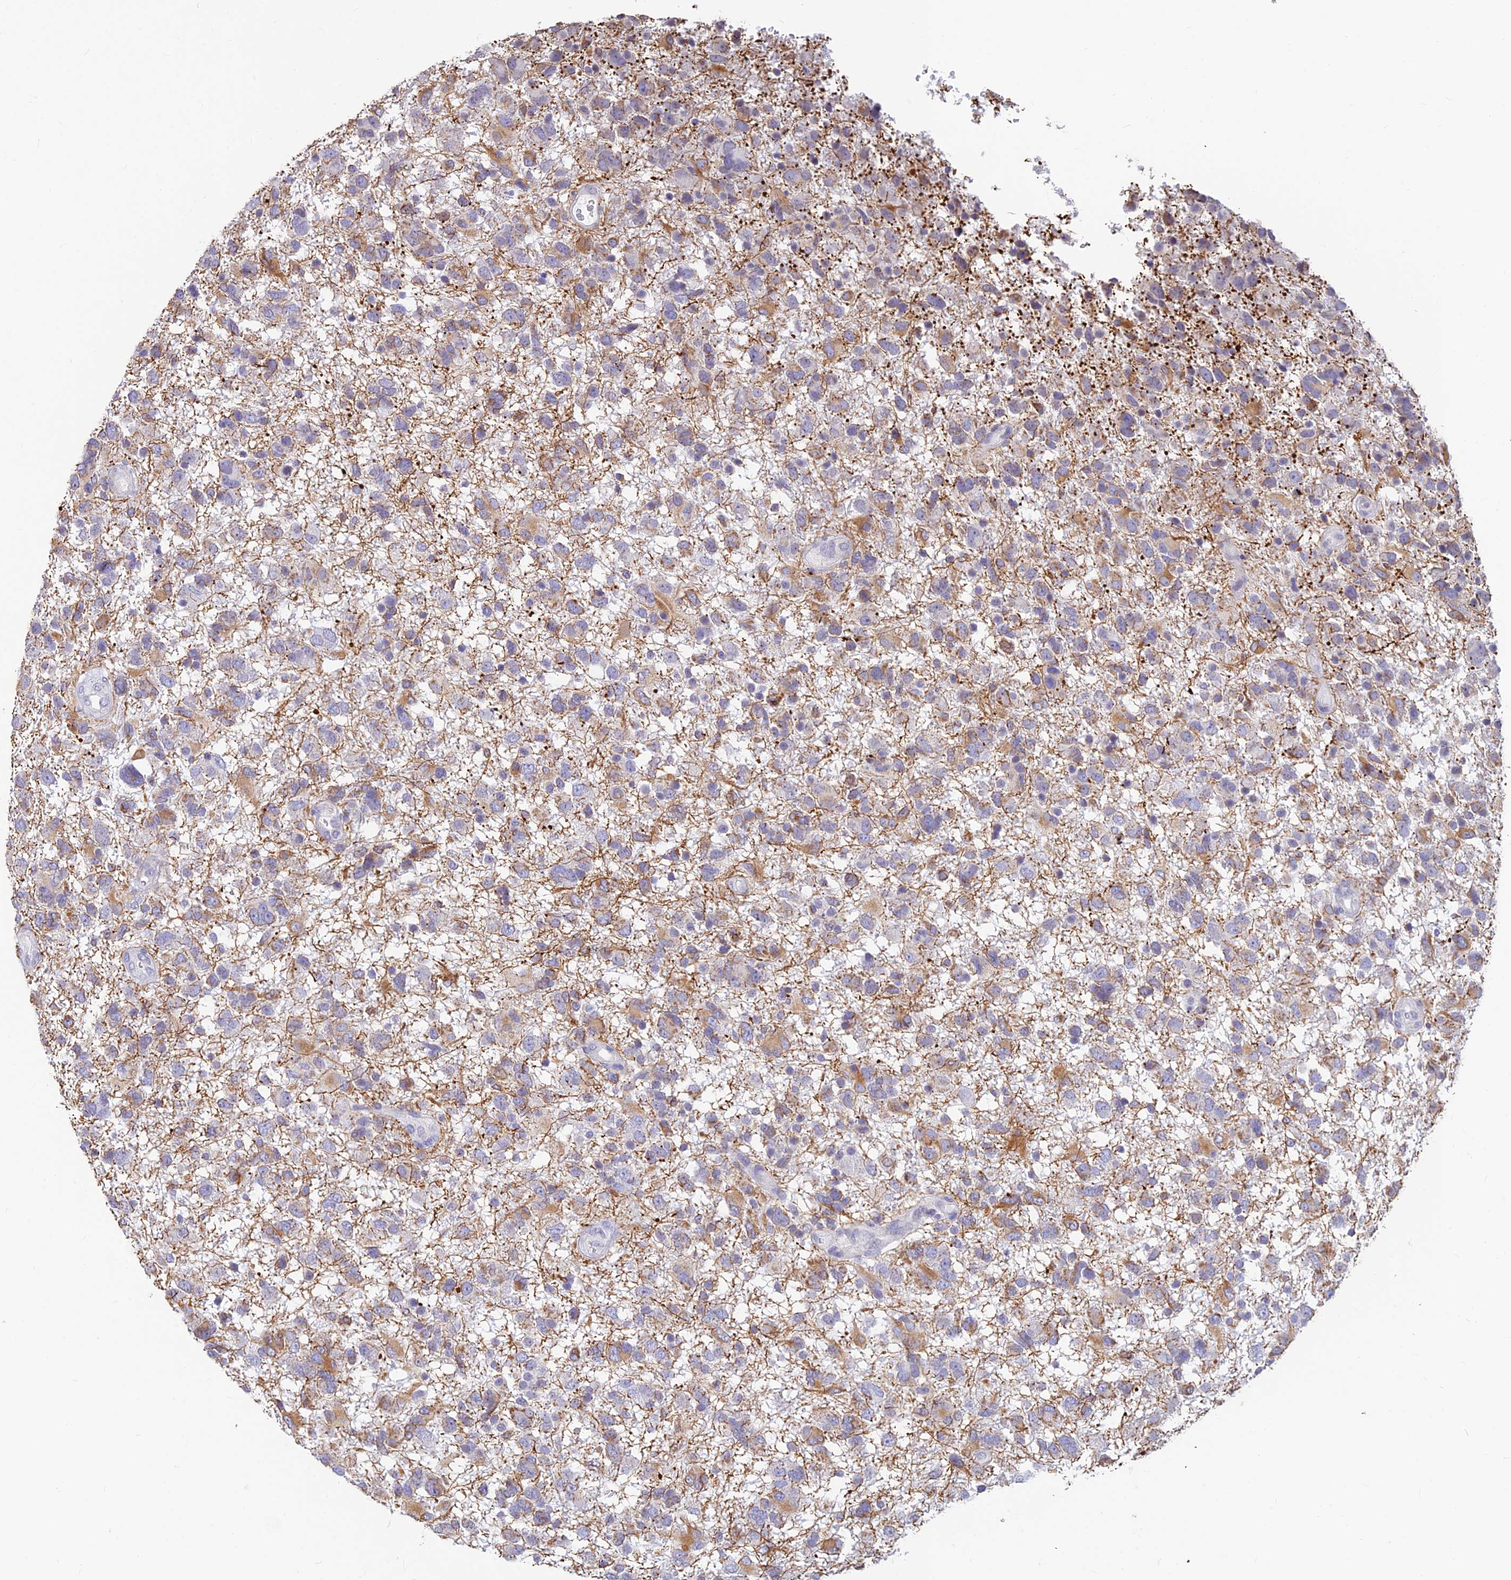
{"staining": {"intensity": "moderate", "quantity": "<25%", "location": "cytoplasmic/membranous"}, "tissue": "glioma", "cell_type": "Tumor cells", "image_type": "cancer", "snomed": [{"axis": "morphology", "description": "Glioma, malignant, High grade"}, {"axis": "topography", "description": "Brain"}], "caption": "The photomicrograph displays immunohistochemical staining of glioma. There is moderate cytoplasmic/membranous expression is present in about <25% of tumor cells. (Brightfield microscopy of DAB IHC at high magnification).", "gene": "ALDH1L2", "patient": {"sex": "male", "age": 61}}